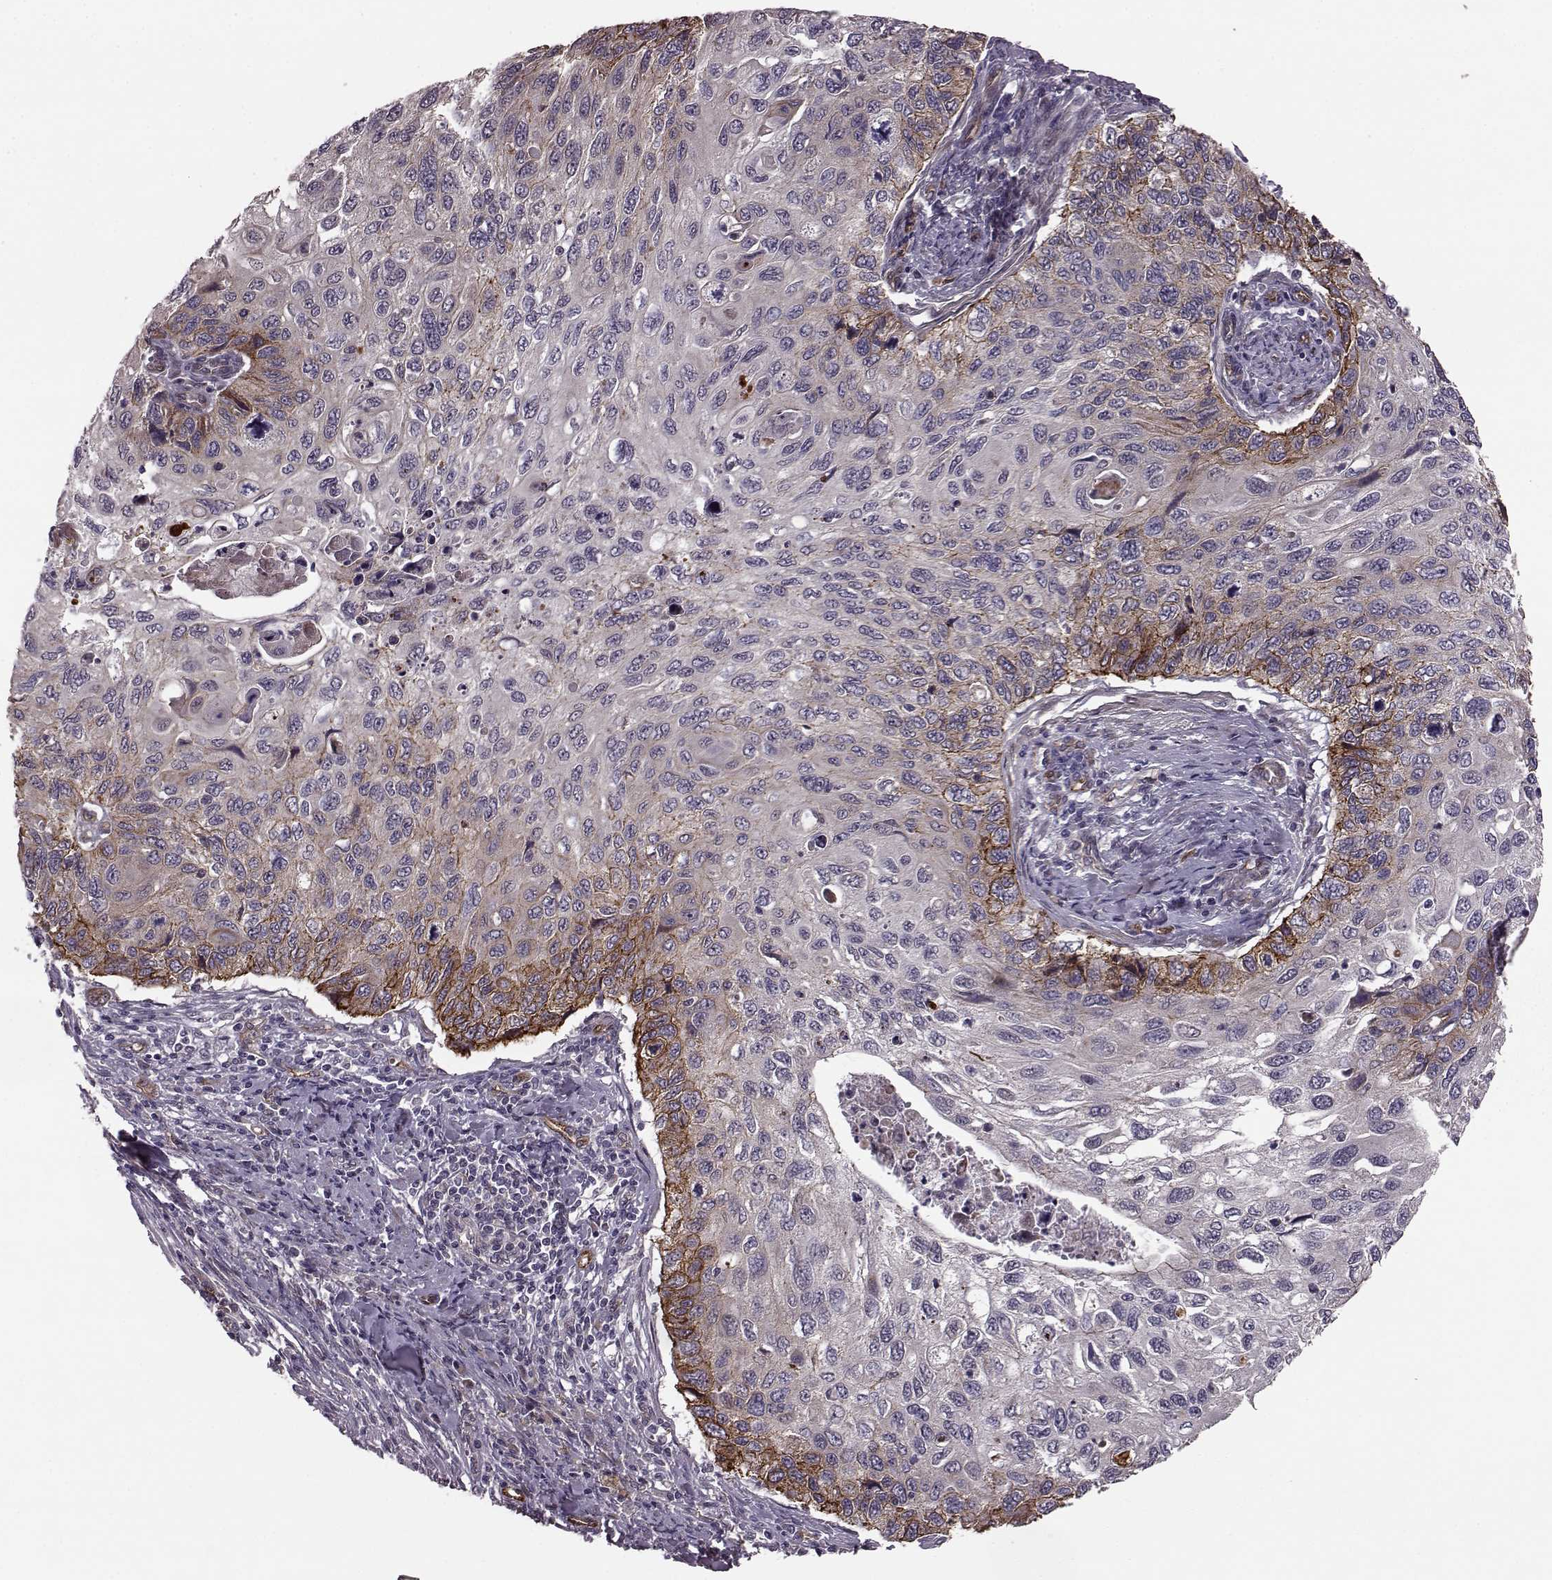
{"staining": {"intensity": "strong", "quantity": "<25%", "location": "cytoplasmic/membranous"}, "tissue": "cervical cancer", "cell_type": "Tumor cells", "image_type": "cancer", "snomed": [{"axis": "morphology", "description": "Squamous cell carcinoma, NOS"}, {"axis": "topography", "description": "Cervix"}], "caption": "Tumor cells reveal strong cytoplasmic/membranous expression in about <25% of cells in cervical cancer.", "gene": "SYNPO", "patient": {"sex": "female", "age": 70}}